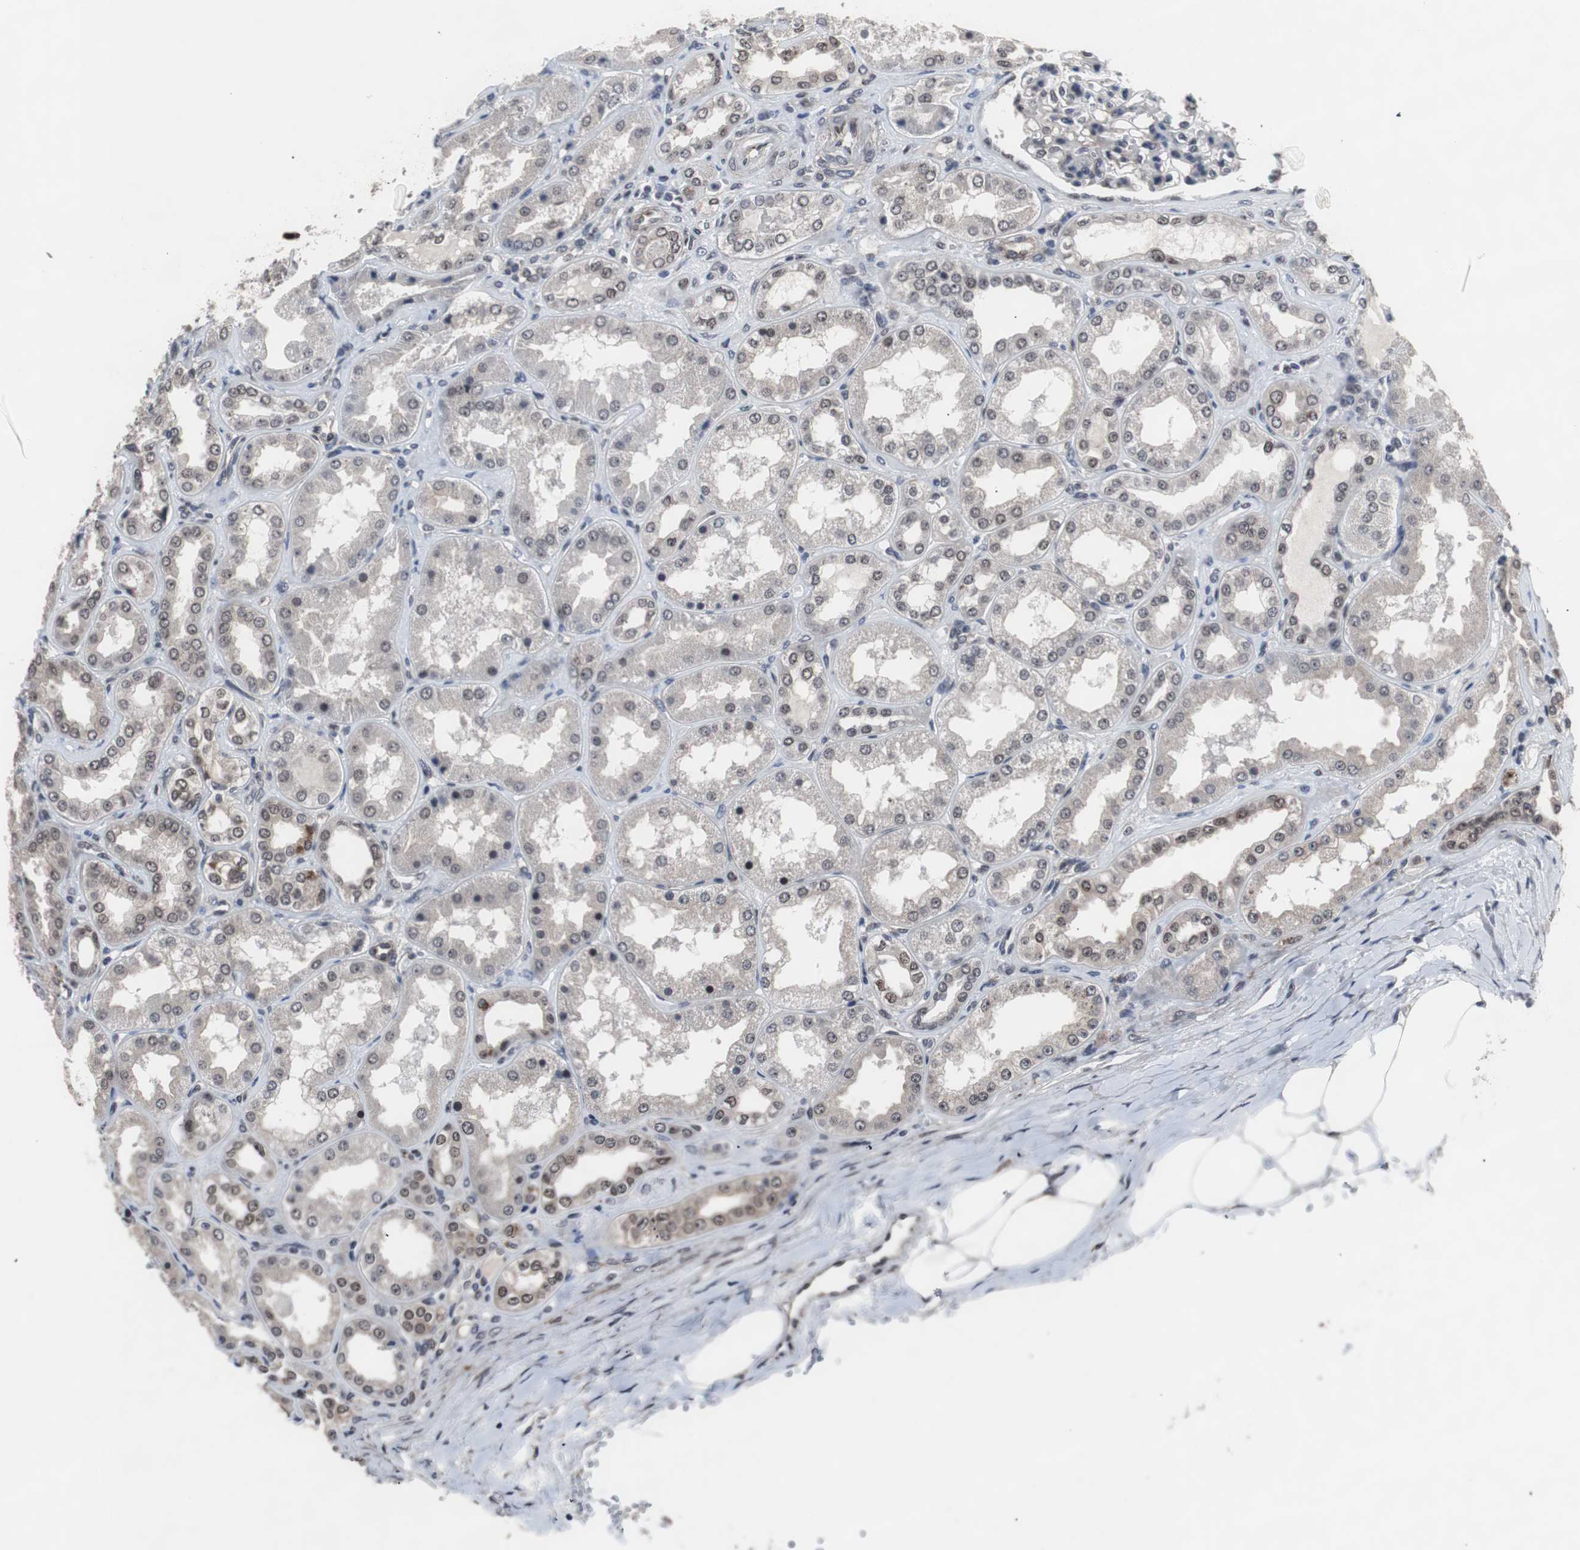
{"staining": {"intensity": "moderate", "quantity": "25%-75%", "location": "nuclear"}, "tissue": "kidney", "cell_type": "Cells in glomeruli", "image_type": "normal", "snomed": [{"axis": "morphology", "description": "Normal tissue, NOS"}, {"axis": "topography", "description": "Kidney"}], "caption": "Immunohistochemistry (IHC) of benign kidney displays medium levels of moderate nuclear staining in approximately 25%-75% of cells in glomeruli.", "gene": "GTF2F2", "patient": {"sex": "female", "age": 56}}